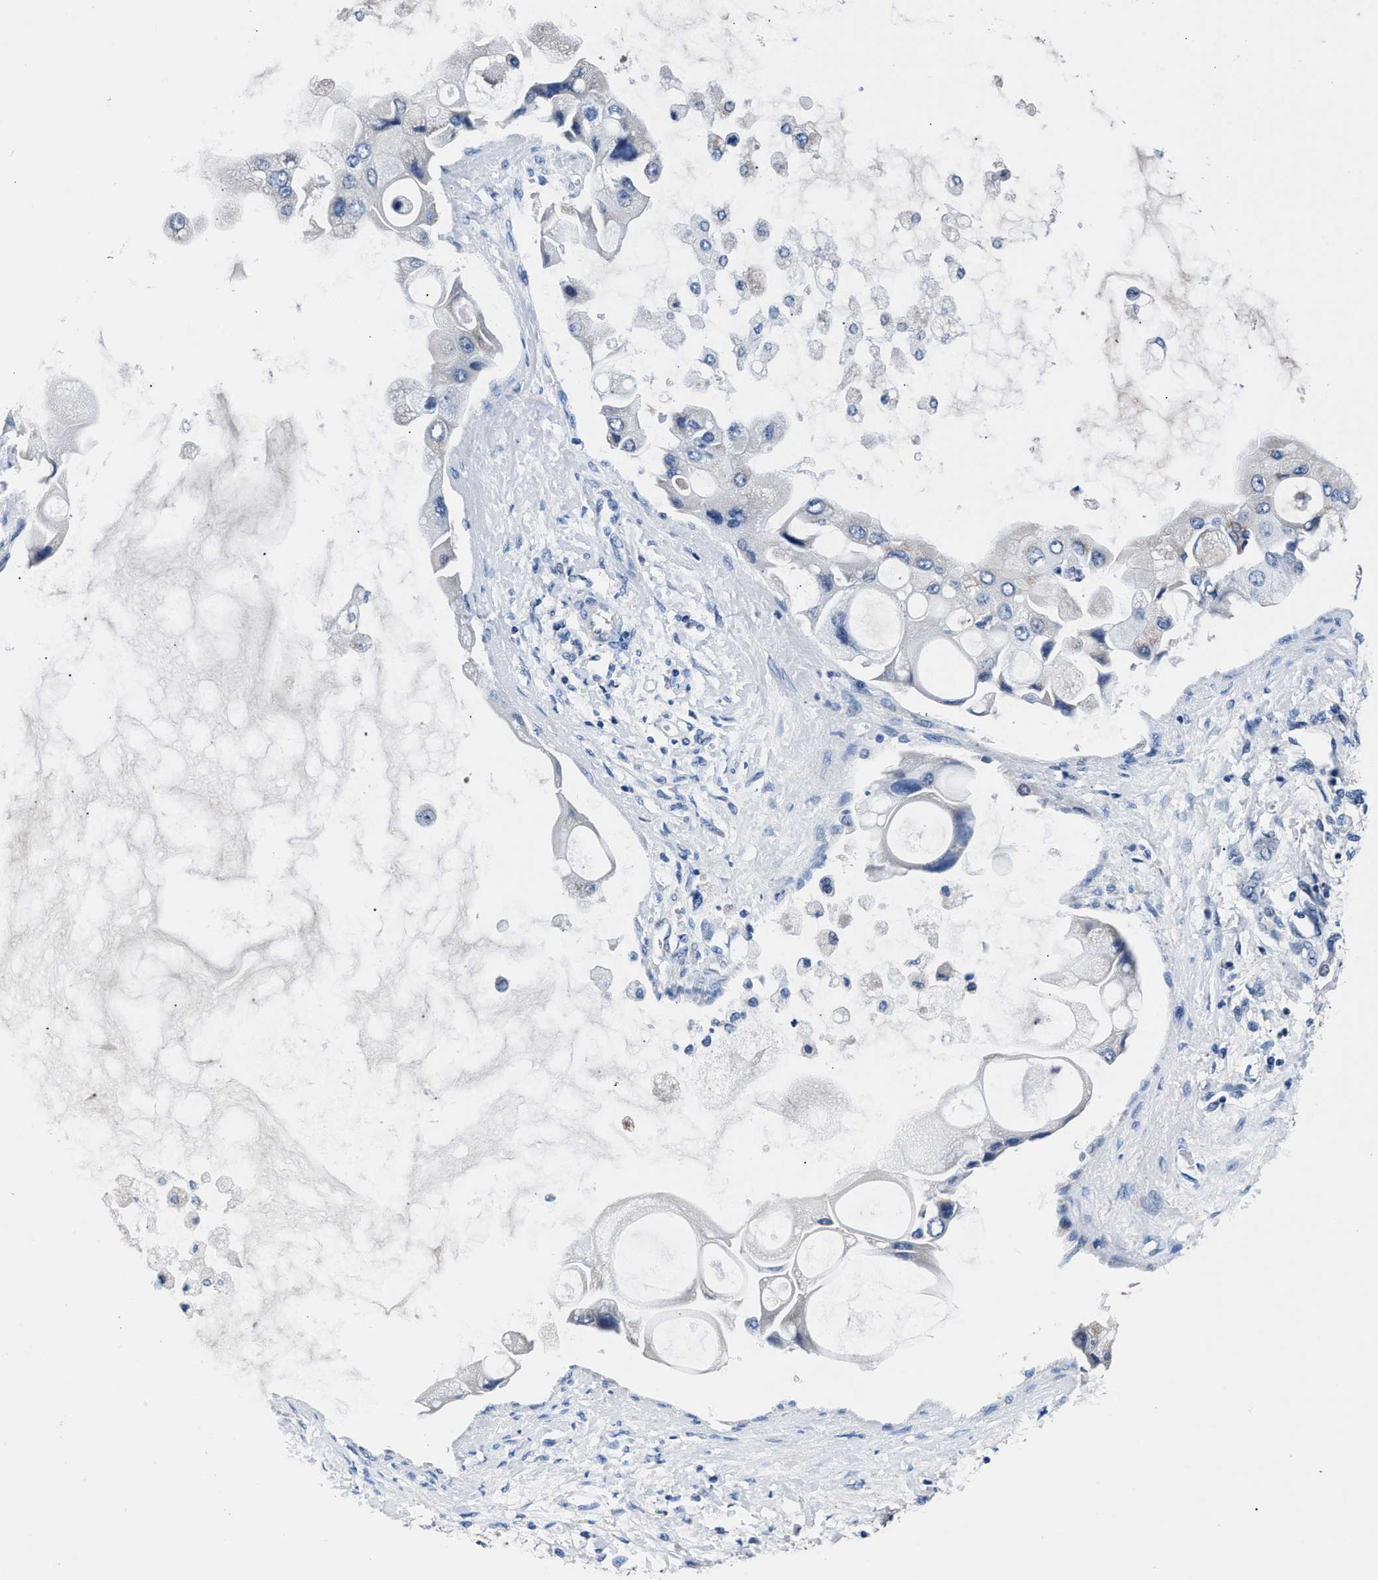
{"staining": {"intensity": "negative", "quantity": "none", "location": "none"}, "tissue": "liver cancer", "cell_type": "Tumor cells", "image_type": "cancer", "snomed": [{"axis": "morphology", "description": "Cholangiocarcinoma"}, {"axis": "topography", "description": "Liver"}], "caption": "Tumor cells show no significant staining in cholangiocarcinoma (liver).", "gene": "GSTM1", "patient": {"sex": "male", "age": 50}}